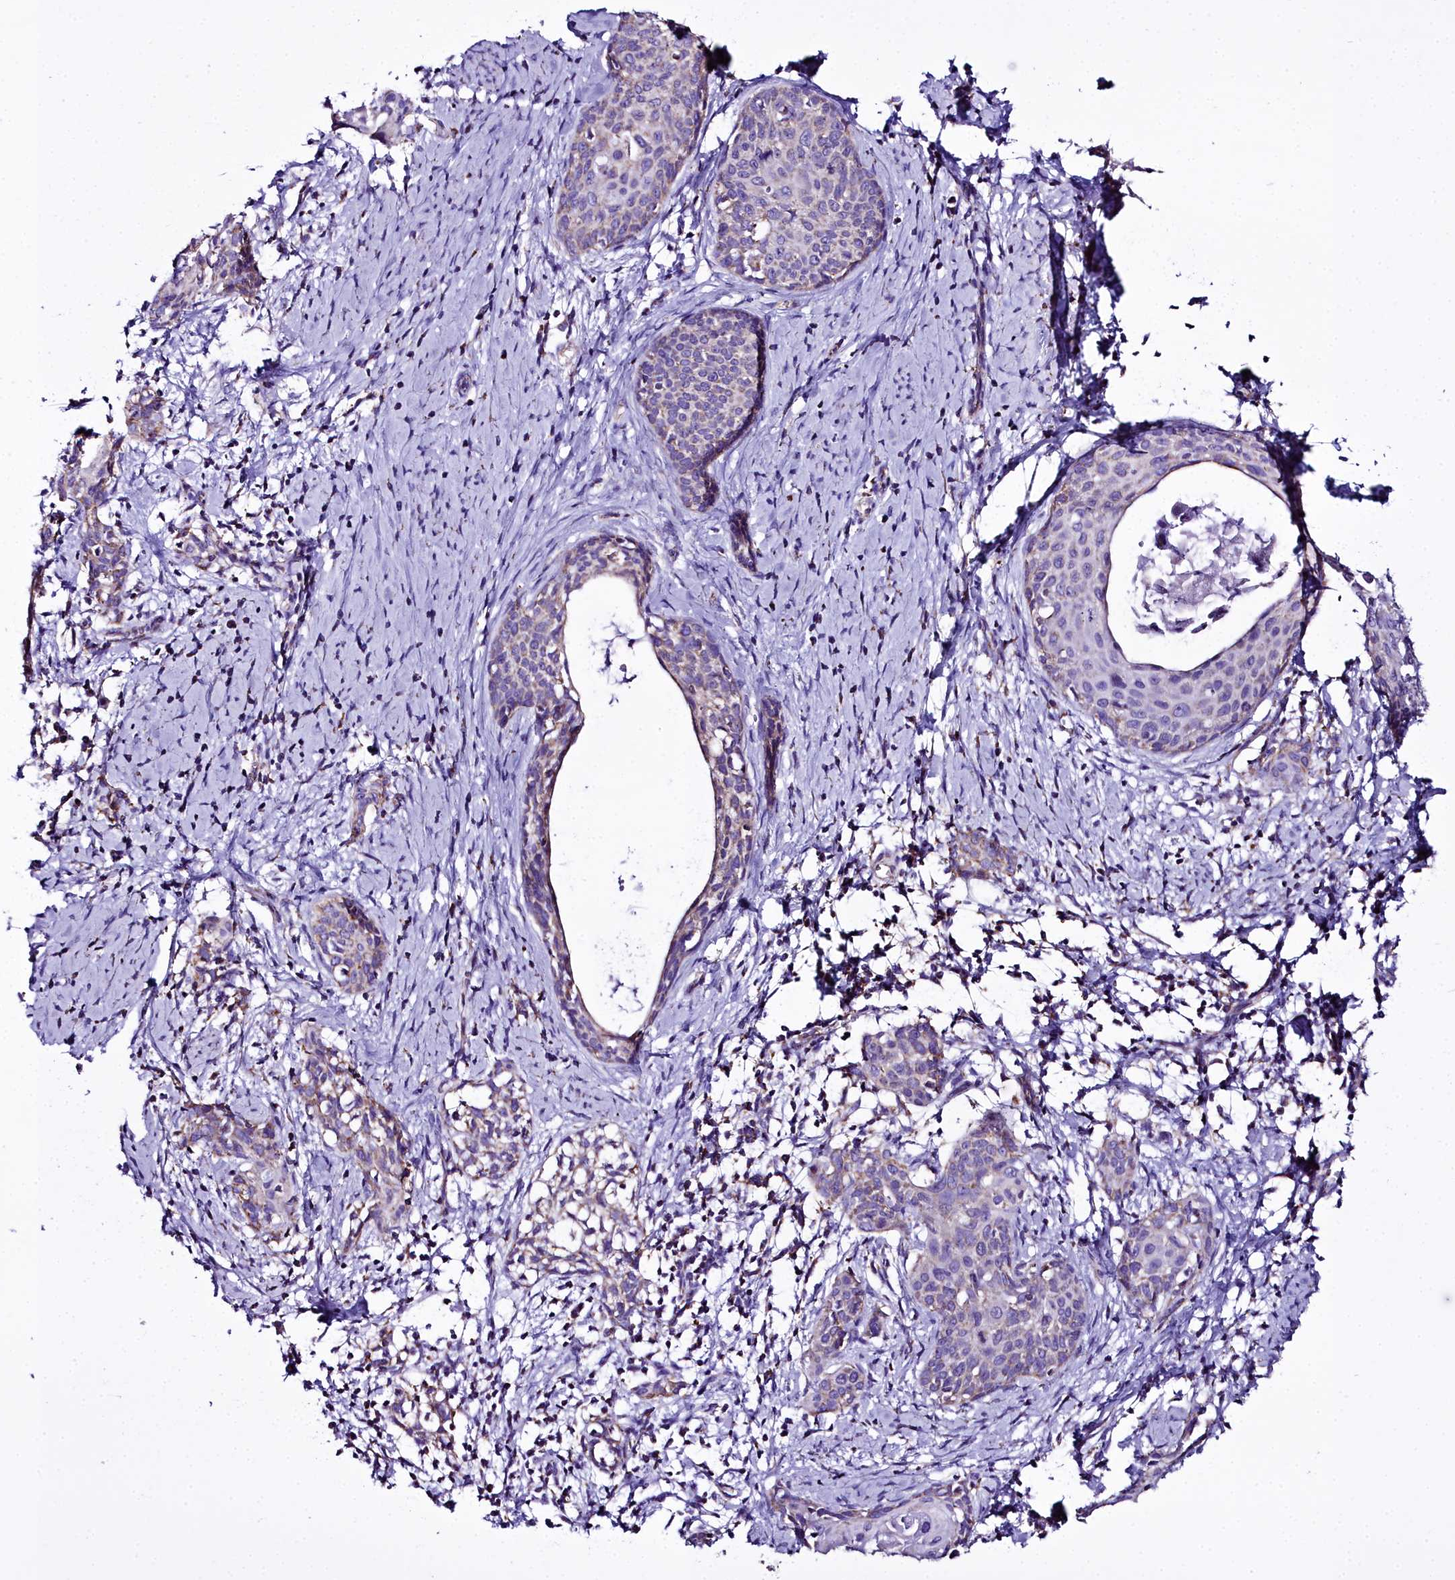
{"staining": {"intensity": "weak", "quantity": "<25%", "location": "cytoplasmic/membranous"}, "tissue": "cervical cancer", "cell_type": "Tumor cells", "image_type": "cancer", "snomed": [{"axis": "morphology", "description": "Squamous cell carcinoma, NOS"}, {"axis": "topography", "description": "Cervix"}], "caption": "Protein analysis of squamous cell carcinoma (cervical) exhibits no significant expression in tumor cells. (DAB IHC with hematoxylin counter stain).", "gene": "WDFY3", "patient": {"sex": "female", "age": 52}}